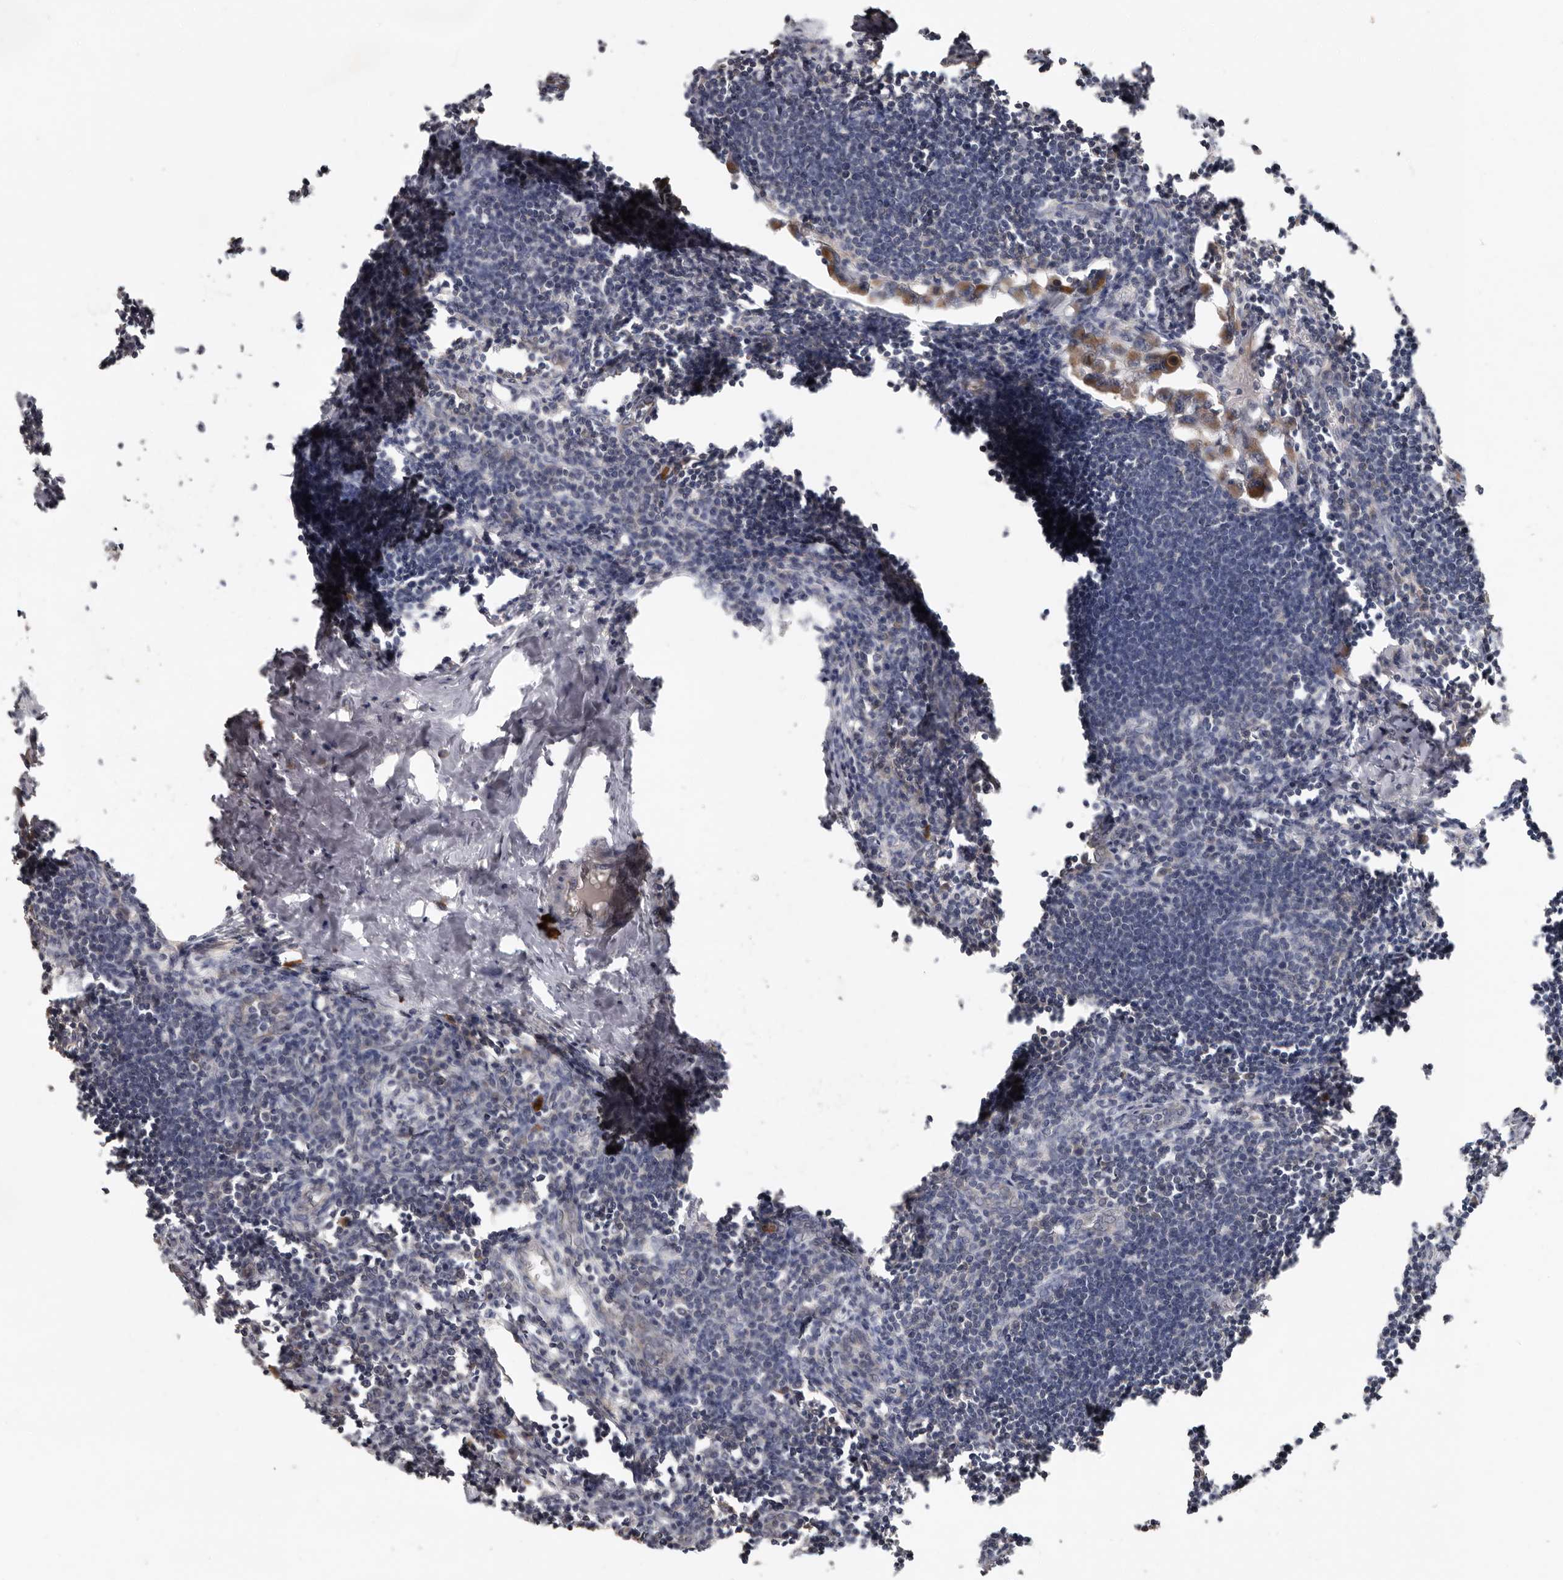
{"staining": {"intensity": "moderate", "quantity": "<25%", "location": "cytoplasmic/membranous"}, "tissue": "lymph node", "cell_type": "Germinal center cells", "image_type": "normal", "snomed": [{"axis": "morphology", "description": "Normal tissue, NOS"}, {"axis": "morphology", "description": "Malignant melanoma, Metastatic site"}, {"axis": "topography", "description": "Lymph node"}], "caption": "The photomicrograph reveals a brown stain indicating the presence of a protein in the cytoplasmic/membranous of germinal center cells in lymph node. (DAB (3,3'-diaminobenzidine) IHC with brightfield microscopy, high magnification).", "gene": "KIF26B", "patient": {"sex": "male", "age": 41}}